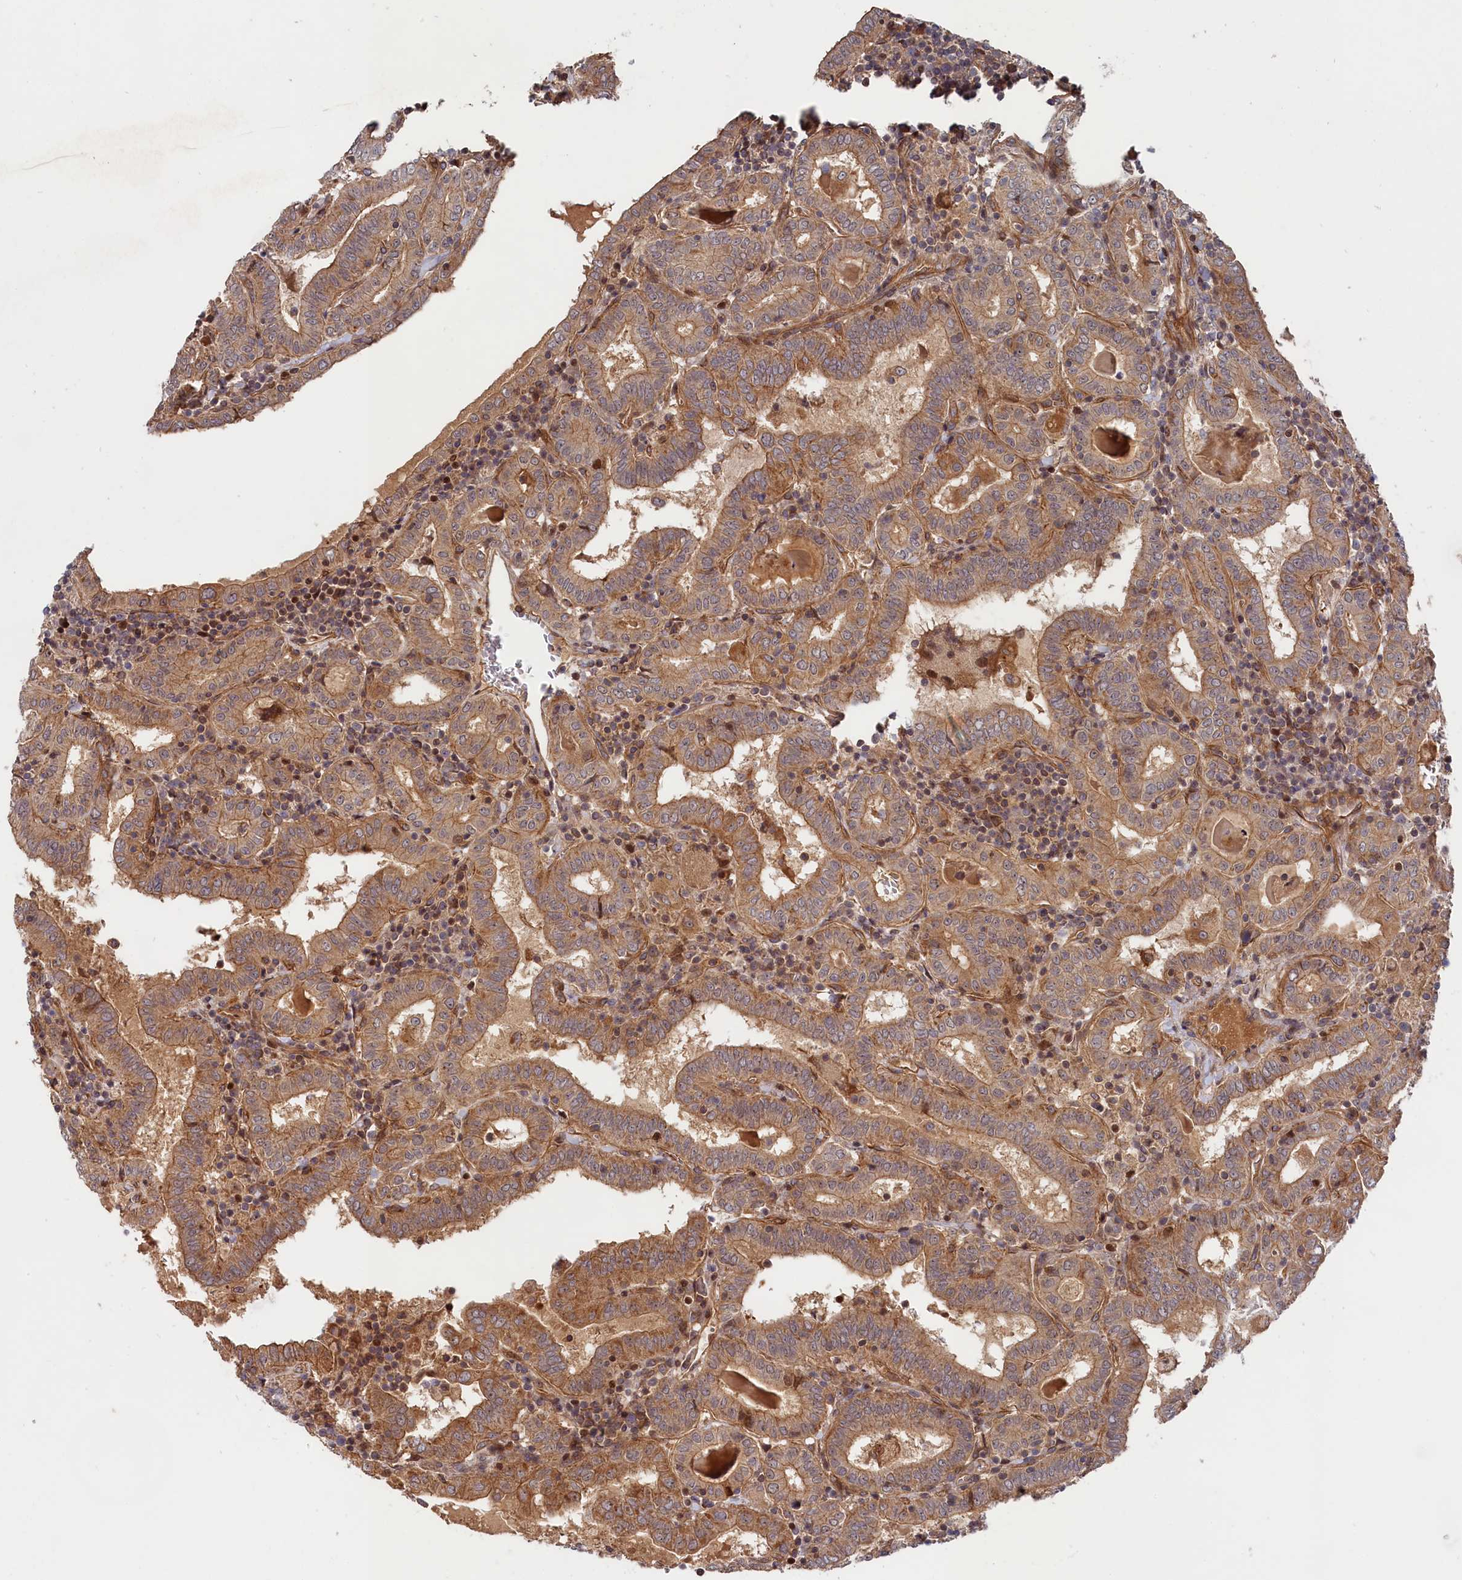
{"staining": {"intensity": "moderate", "quantity": ">75%", "location": "cytoplasmic/membranous"}, "tissue": "thyroid cancer", "cell_type": "Tumor cells", "image_type": "cancer", "snomed": [{"axis": "morphology", "description": "Papillary adenocarcinoma, NOS"}, {"axis": "topography", "description": "Thyroid gland"}], "caption": "Immunohistochemical staining of thyroid cancer reveals moderate cytoplasmic/membranous protein positivity in about >75% of tumor cells.", "gene": "CEP44", "patient": {"sex": "female", "age": 72}}